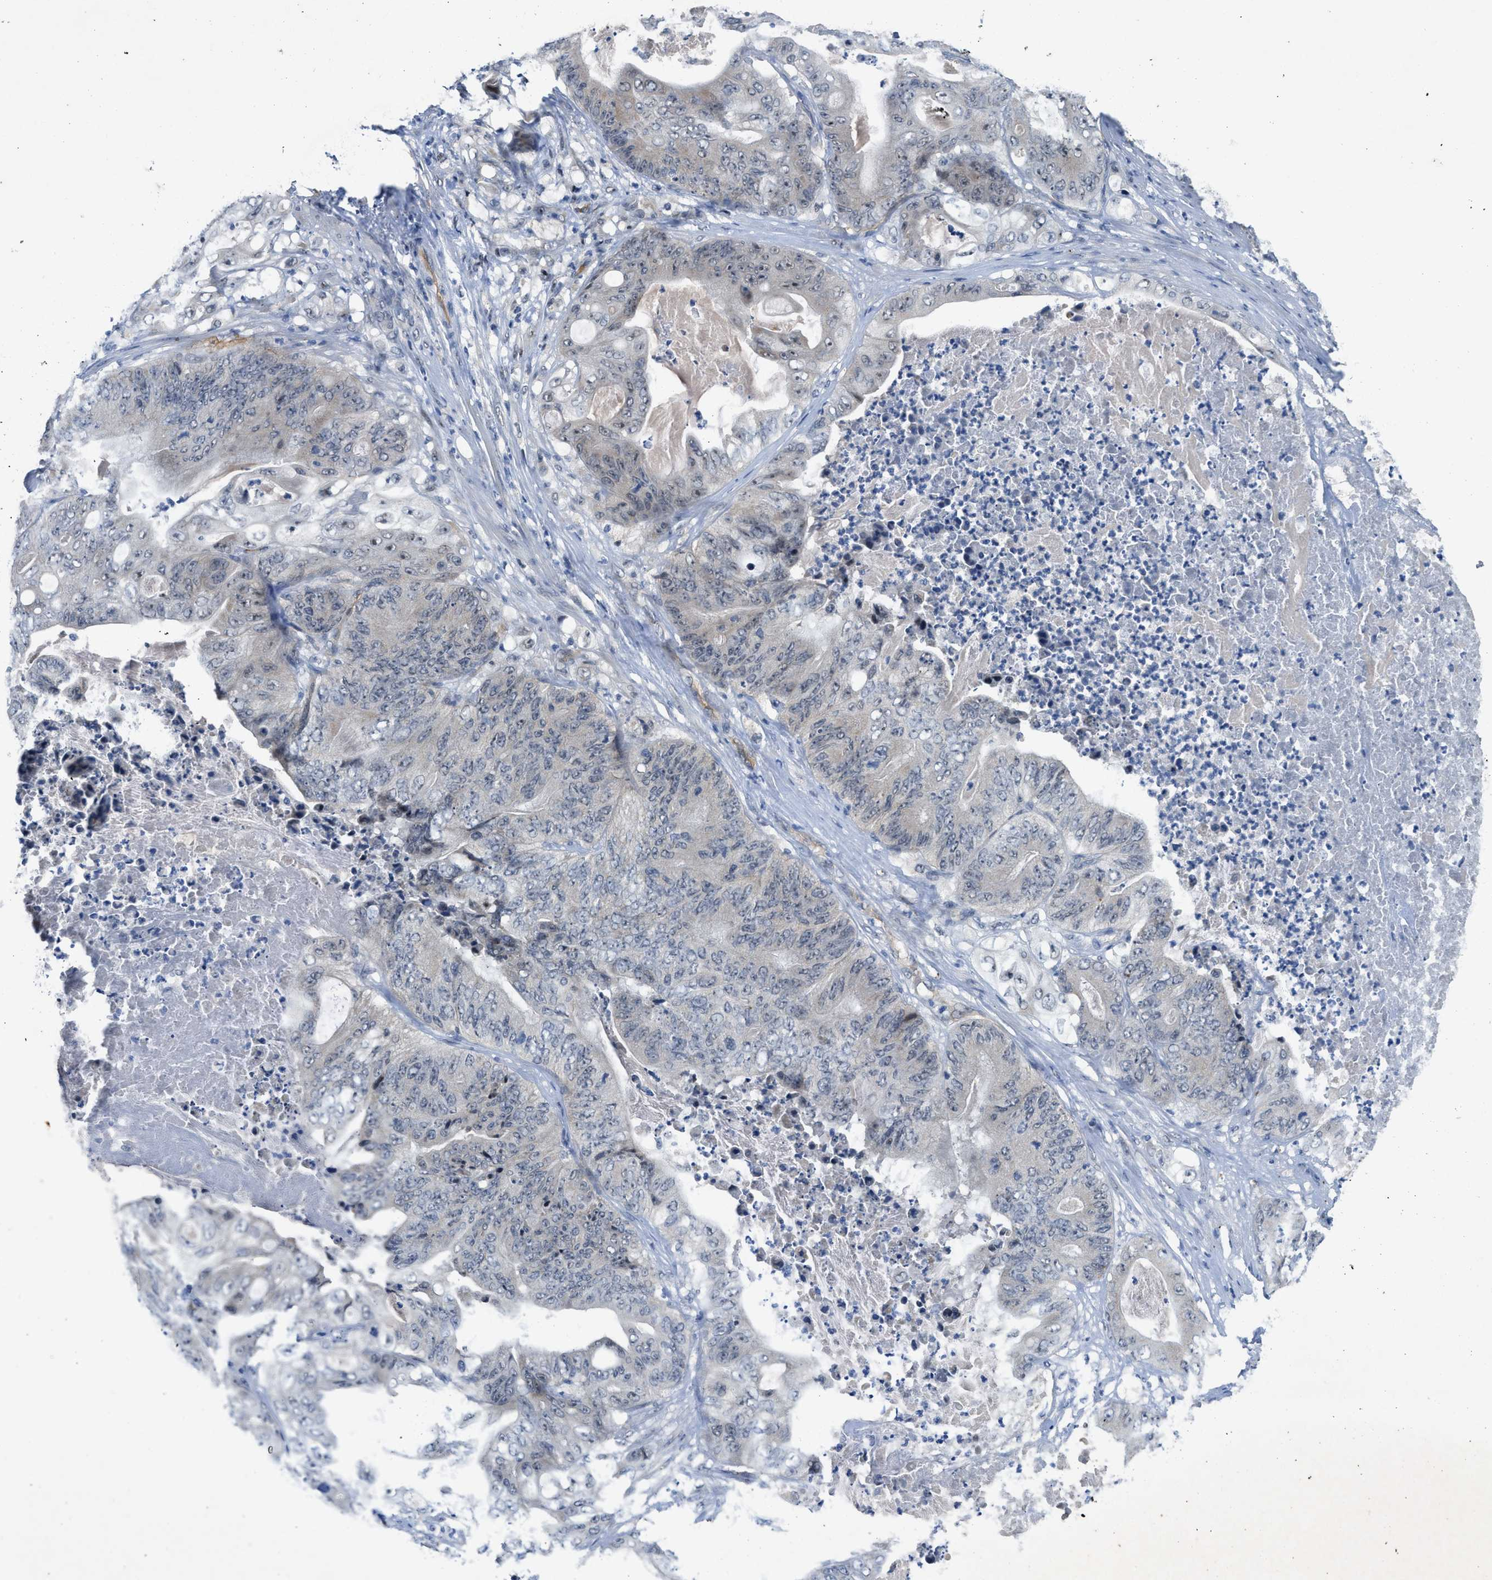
{"staining": {"intensity": "negative", "quantity": "none", "location": "none"}, "tissue": "stomach cancer", "cell_type": "Tumor cells", "image_type": "cancer", "snomed": [{"axis": "morphology", "description": "Adenocarcinoma, NOS"}, {"axis": "topography", "description": "Stomach"}], "caption": "Tumor cells show no significant expression in adenocarcinoma (stomach).", "gene": "SLCO2A1", "patient": {"sex": "female", "age": 73}}